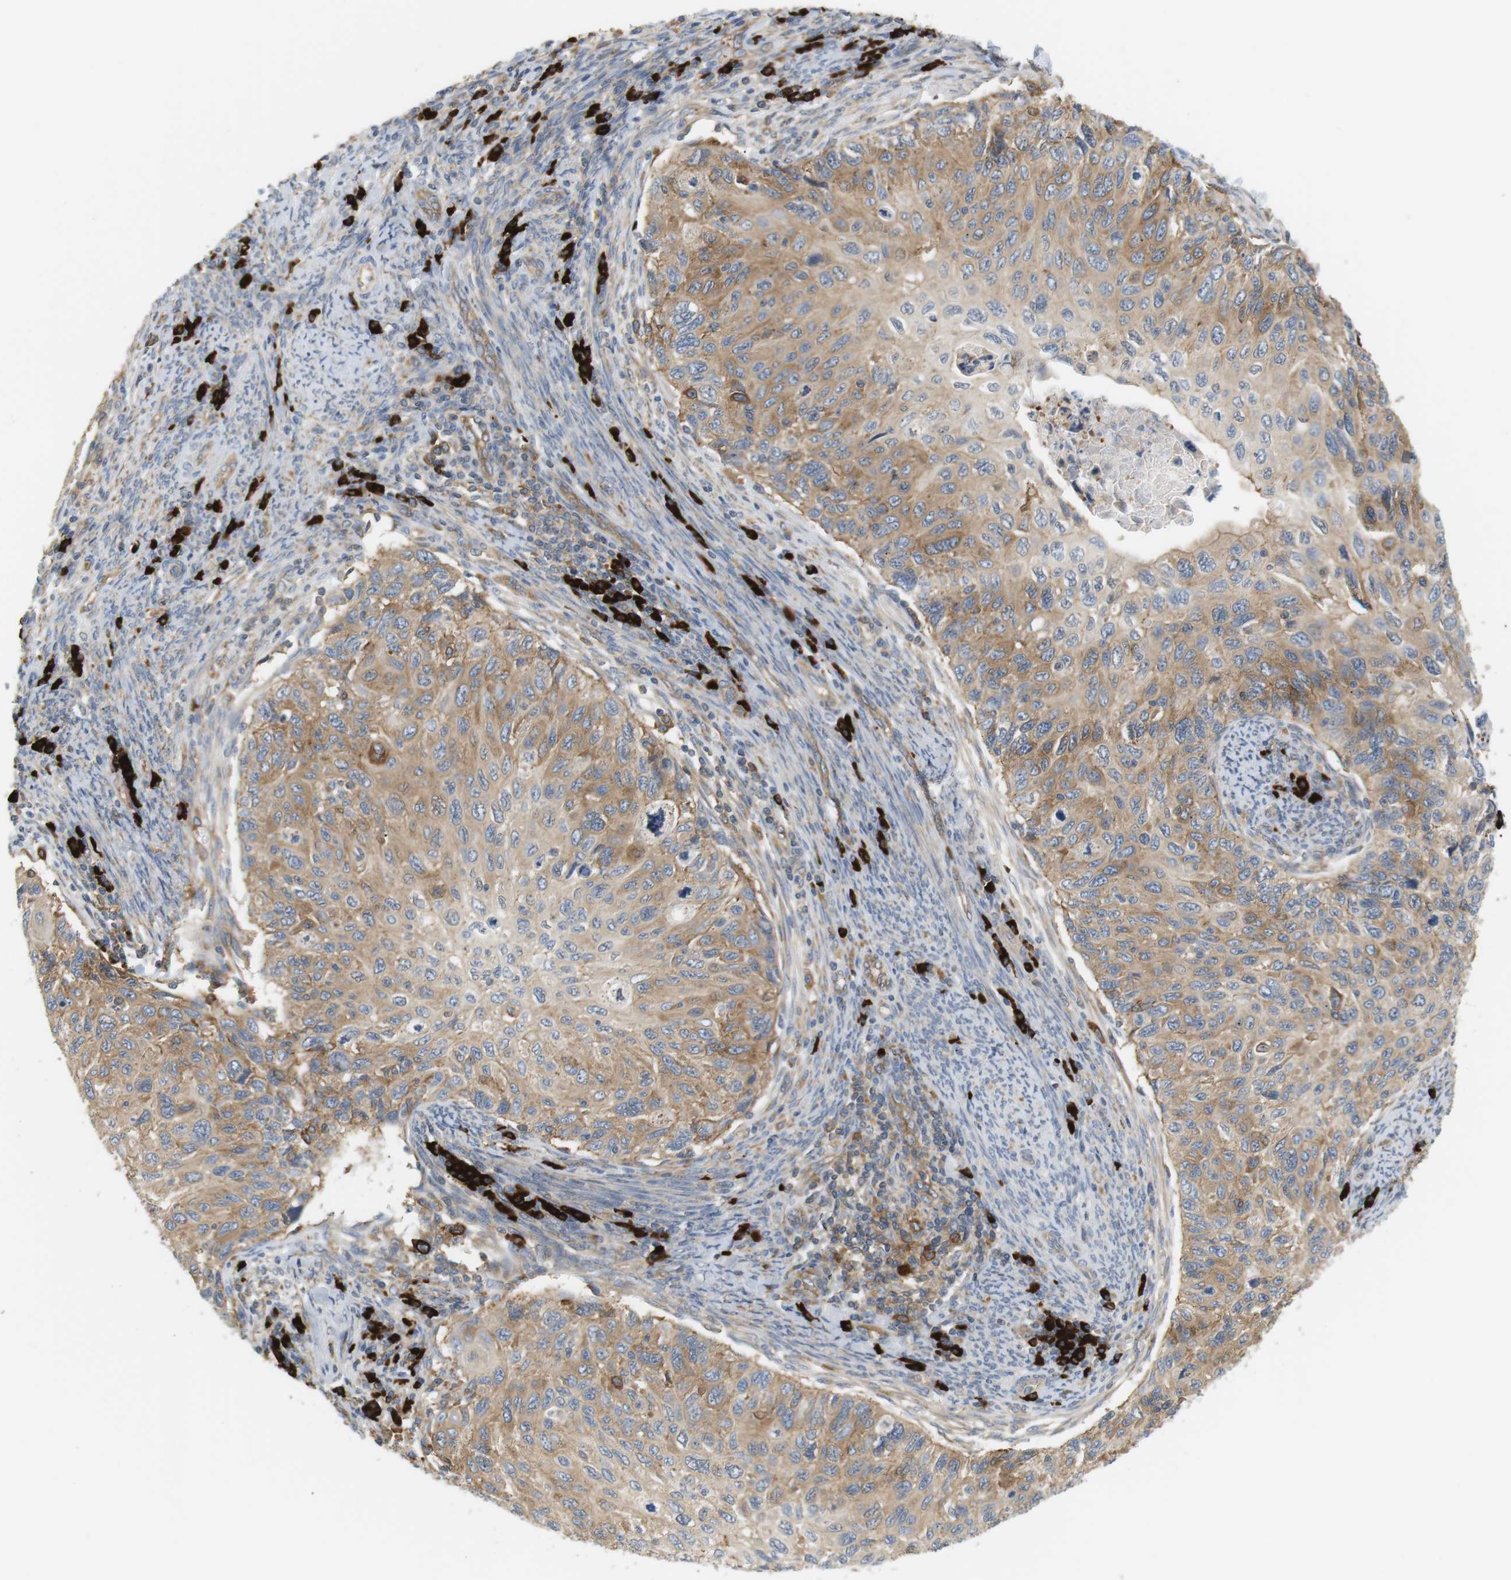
{"staining": {"intensity": "moderate", "quantity": ">75%", "location": "cytoplasmic/membranous"}, "tissue": "cervical cancer", "cell_type": "Tumor cells", "image_type": "cancer", "snomed": [{"axis": "morphology", "description": "Squamous cell carcinoma, NOS"}, {"axis": "topography", "description": "Cervix"}], "caption": "Immunohistochemical staining of human cervical cancer (squamous cell carcinoma) displays moderate cytoplasmic/membranous protein staining in approximately >75% of tumor cells.", "gene": "TMEM200A", "patient": {"sex": "female", "age": 70}}